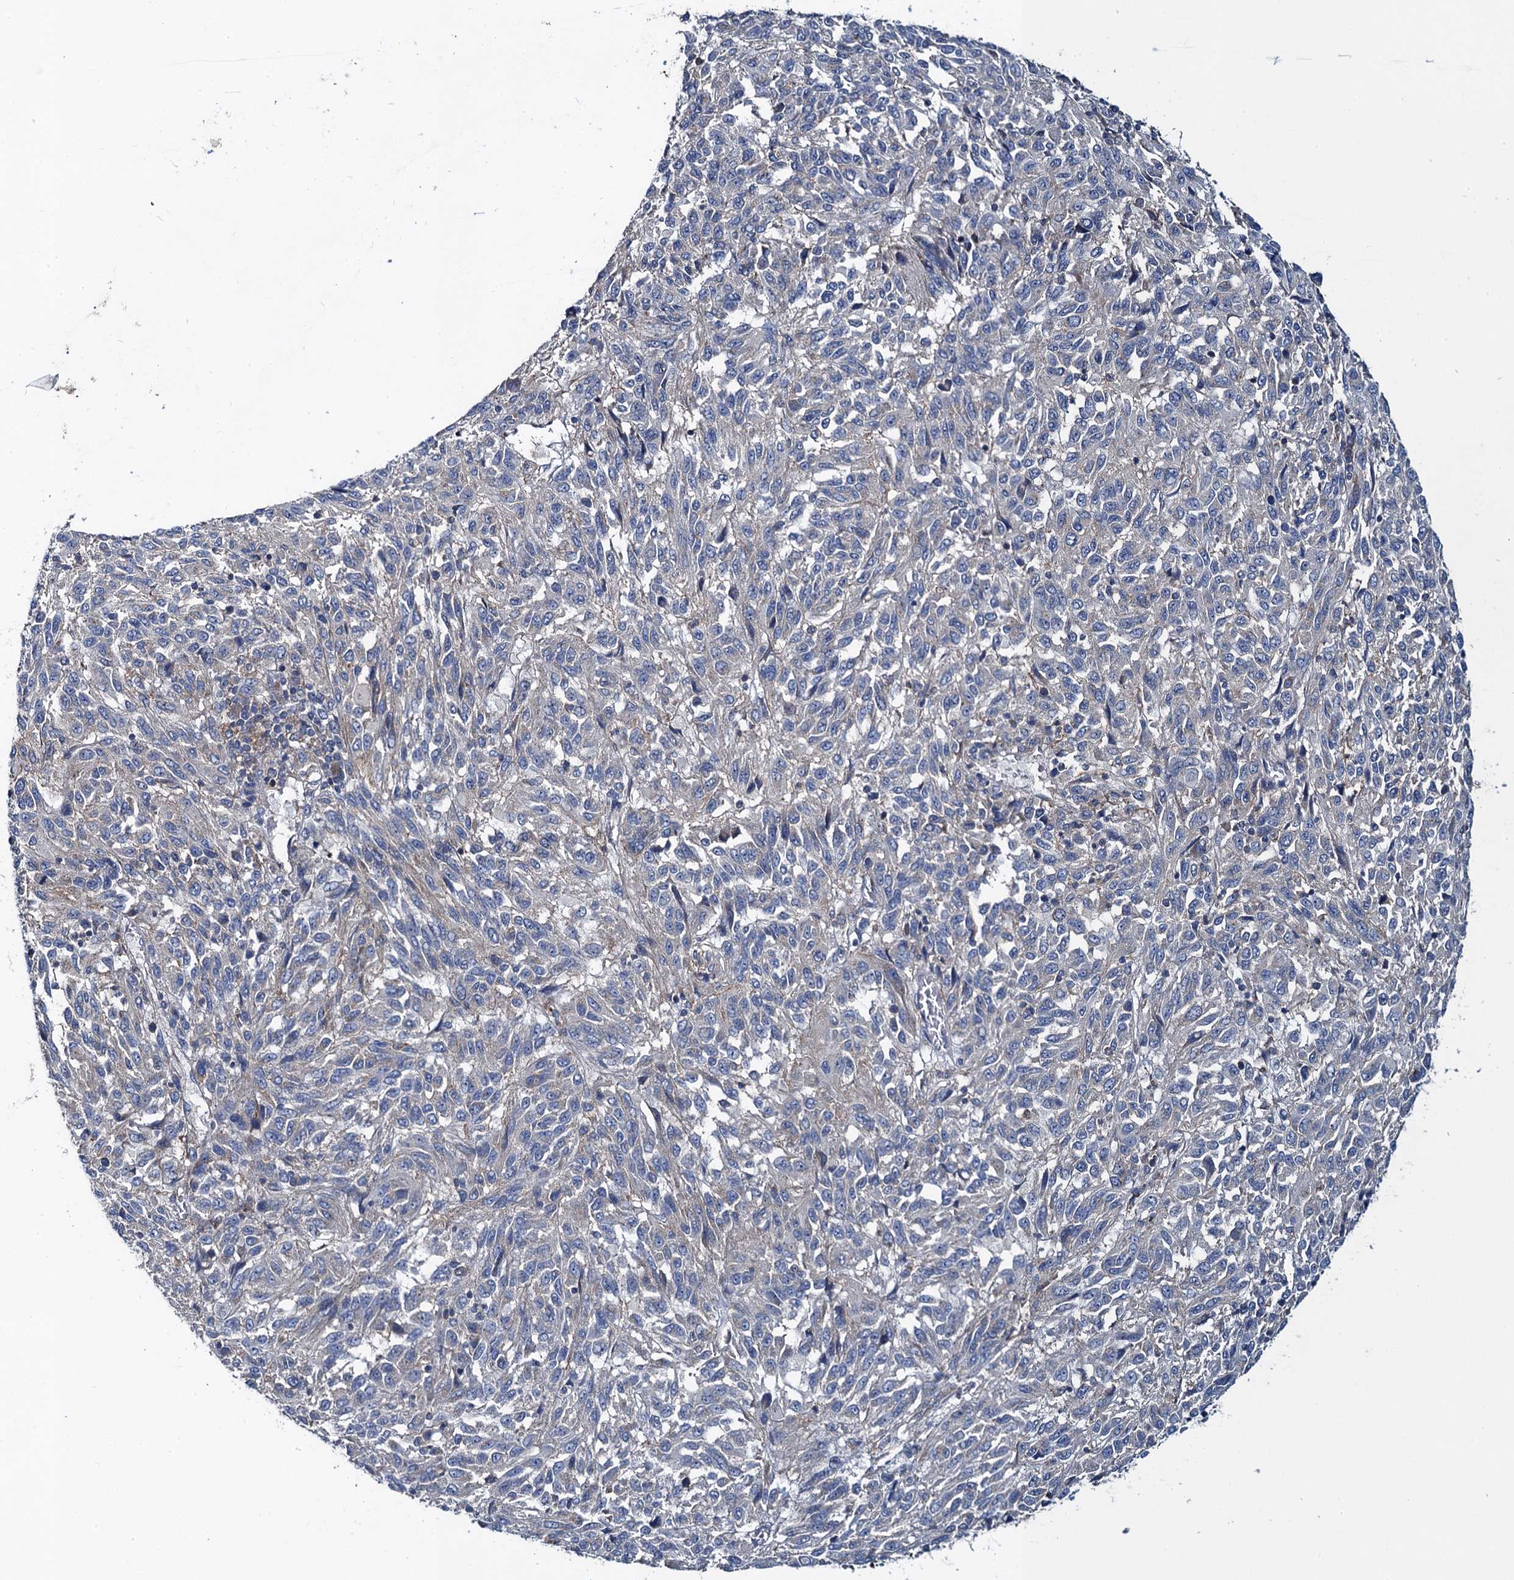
{"staining": {"intensity": "negative", "quantity": "none", "location": "none"}, "tissue": "melanoma", "cell_type": "Tumor cells", "image_type": "cancer", "snomed": [{"axis": "morphology", "description": "Malignant melanoma, Metastatic site"}, {"axis": "topography", "description": "Lung"}], "caption": "Malignant melanoma (metastatic site) was stained to show a protein in brown. There is no significant positivity in tumor cells.", "gene": "SNAP29", "patient": {"sex": "male", "age": 64}}